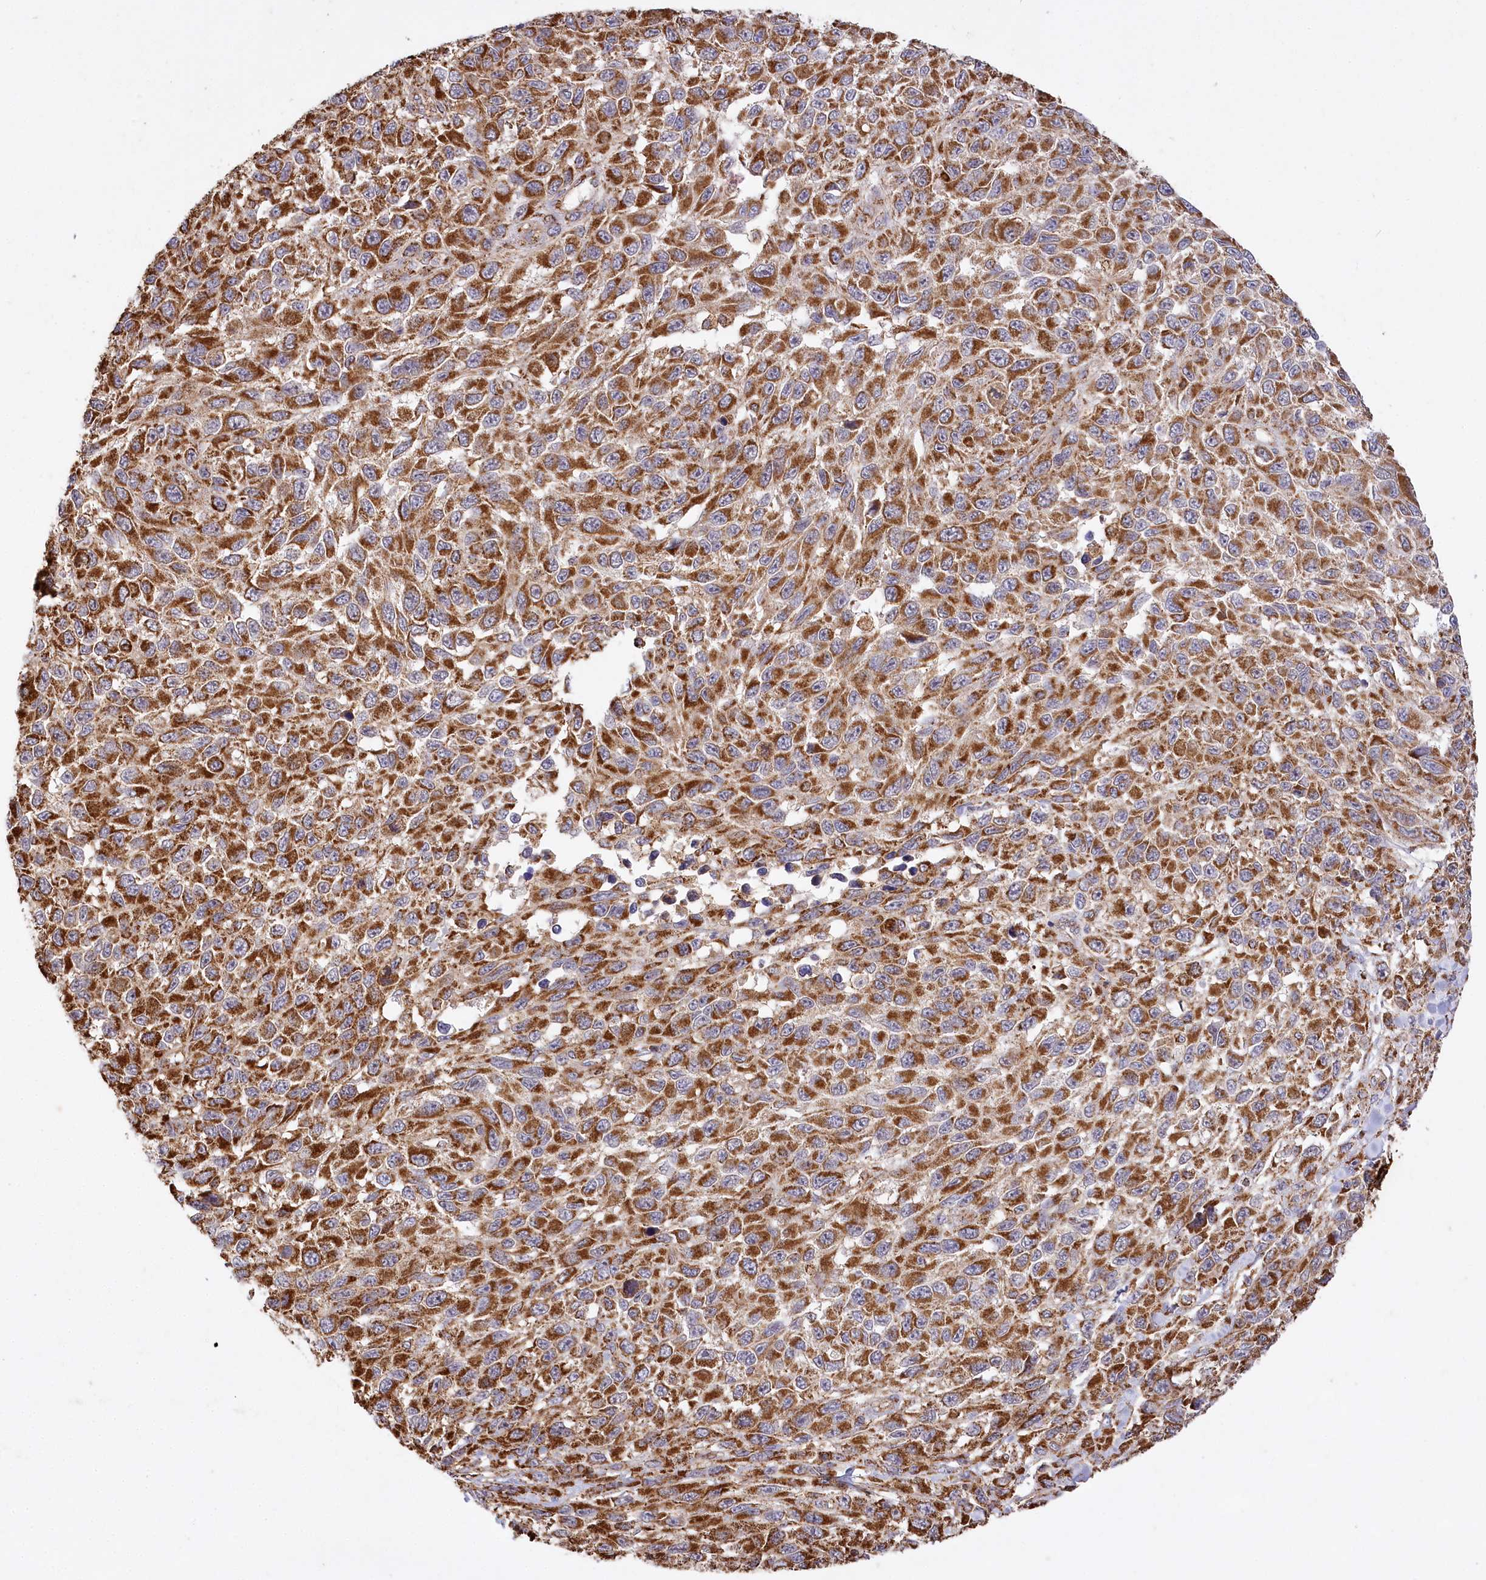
{"staining": {"intensity": "strong", "quantity": ">75%", "location": "cytoplasmic/membranous"}, "tissue": "melanoma", "cell_type": "Tumor cells", "image_type": "cancer", "snomed": [{"axis": "morphology", "description": "Normal tissue, NOS"}, {"axis": "morphology", "description": "Malignant melanoma, NOS"}, {"axis": "topography", "description": "Skin"}], "caption": "Melanoma stained for a protein reveals strong cytoplasmic/membranous positivity in tumor cells.", "gene": "CARD19", "patient": {"sex": "female", "age": 96}}